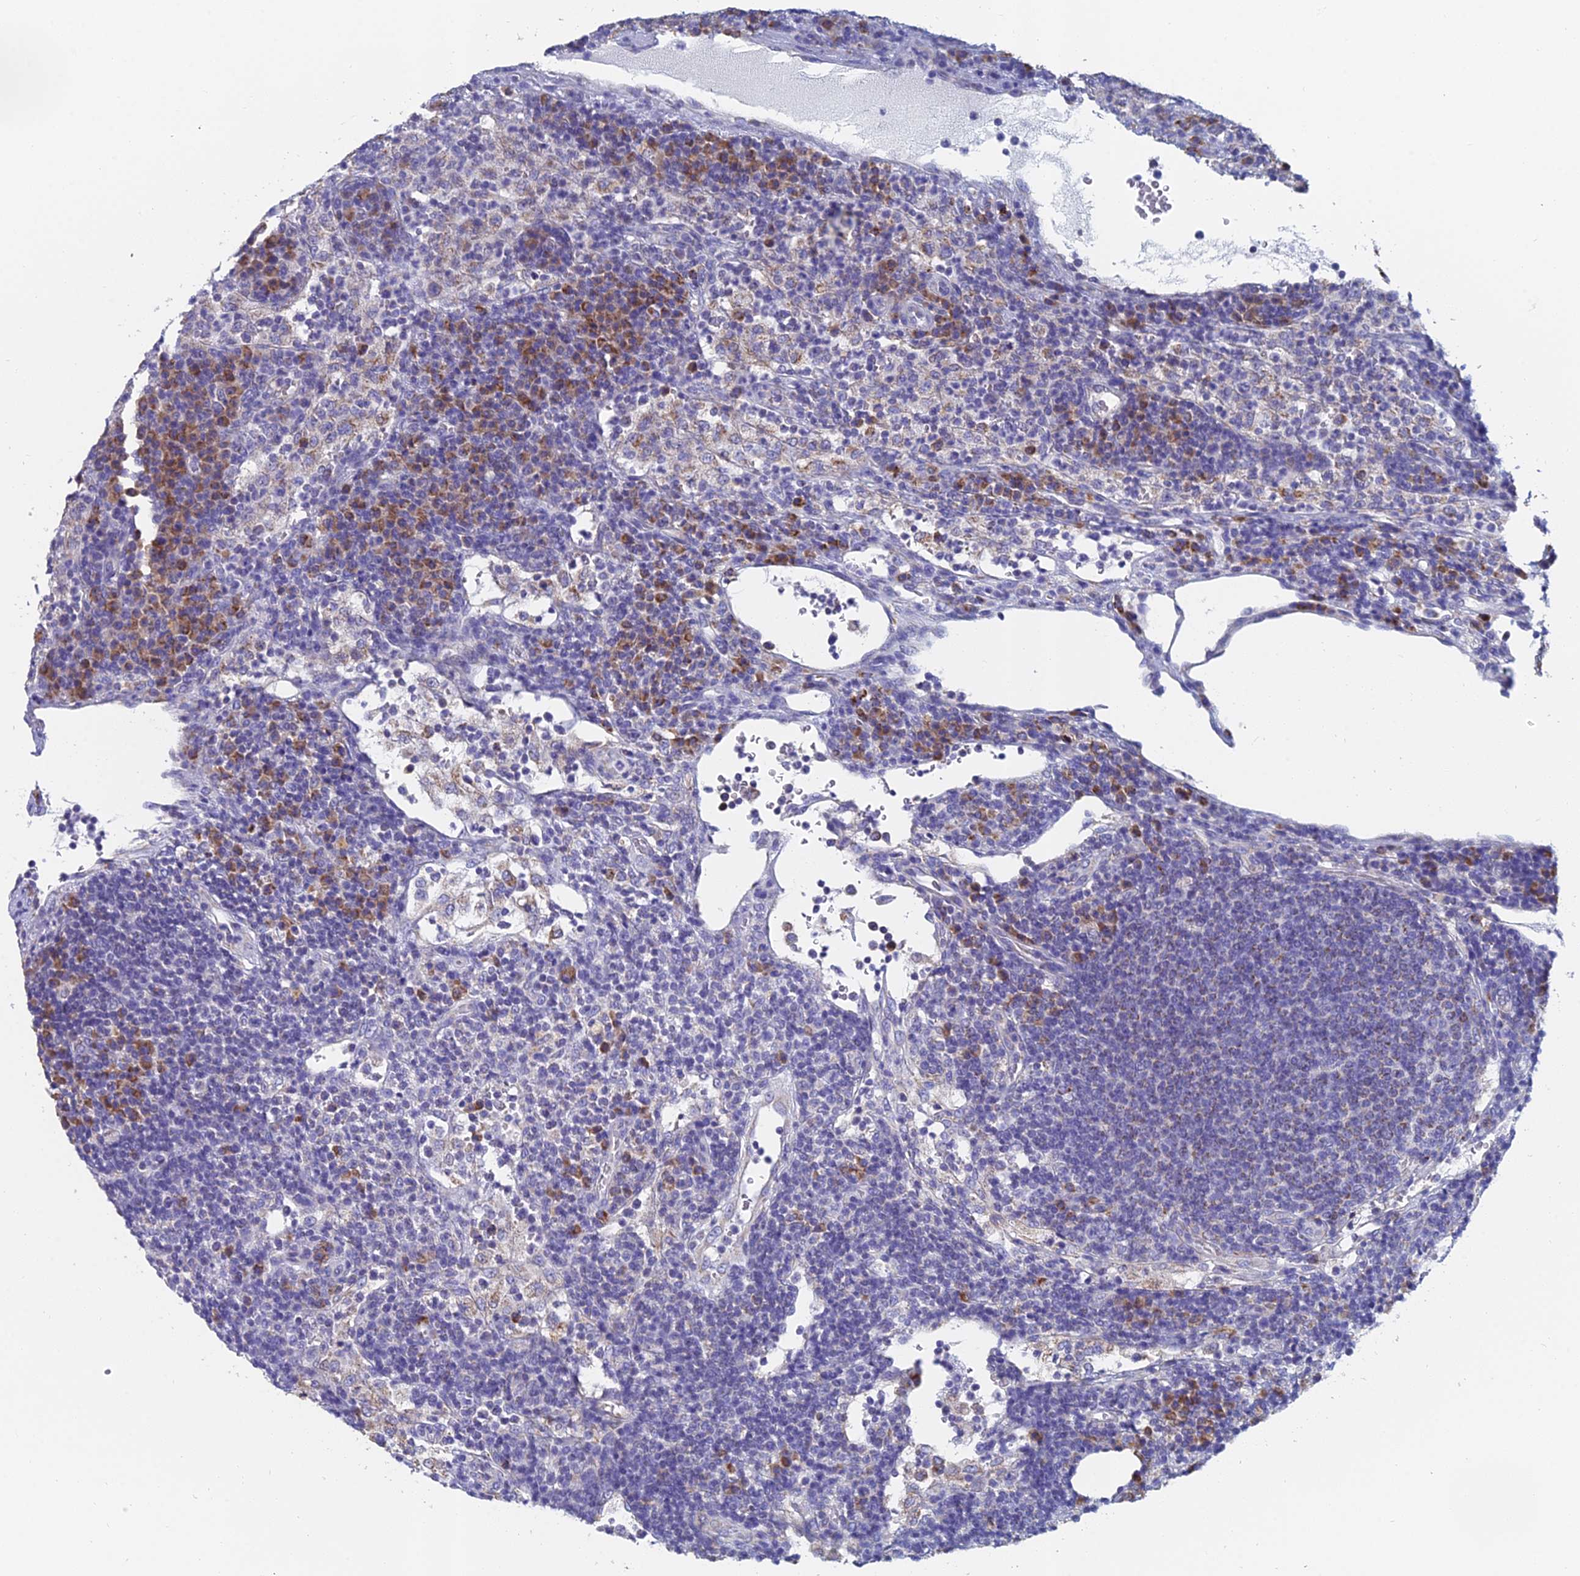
{"staining": {"intensity": "moderate", "quantity": "<25%", "location": "cytoplasmic/membranous"}, "tissue": "lymph node", "cell_type": "Non-germinal center cells", "image_type": "normal", "snomed": [{"axis": "morphology", "description": "Normal tissue, NOS"}, {"axis": "topography", "description": "Lymph node"}], "caption": "This is a histology image of immunohistochemistry (IHC) staining of benign lymph node, which shows moderate staining in the cytoplasmic/membranous of non-germinal center cells.", "gene": "CRACR2B", "patient": {"sex": "female", "age": 70}}